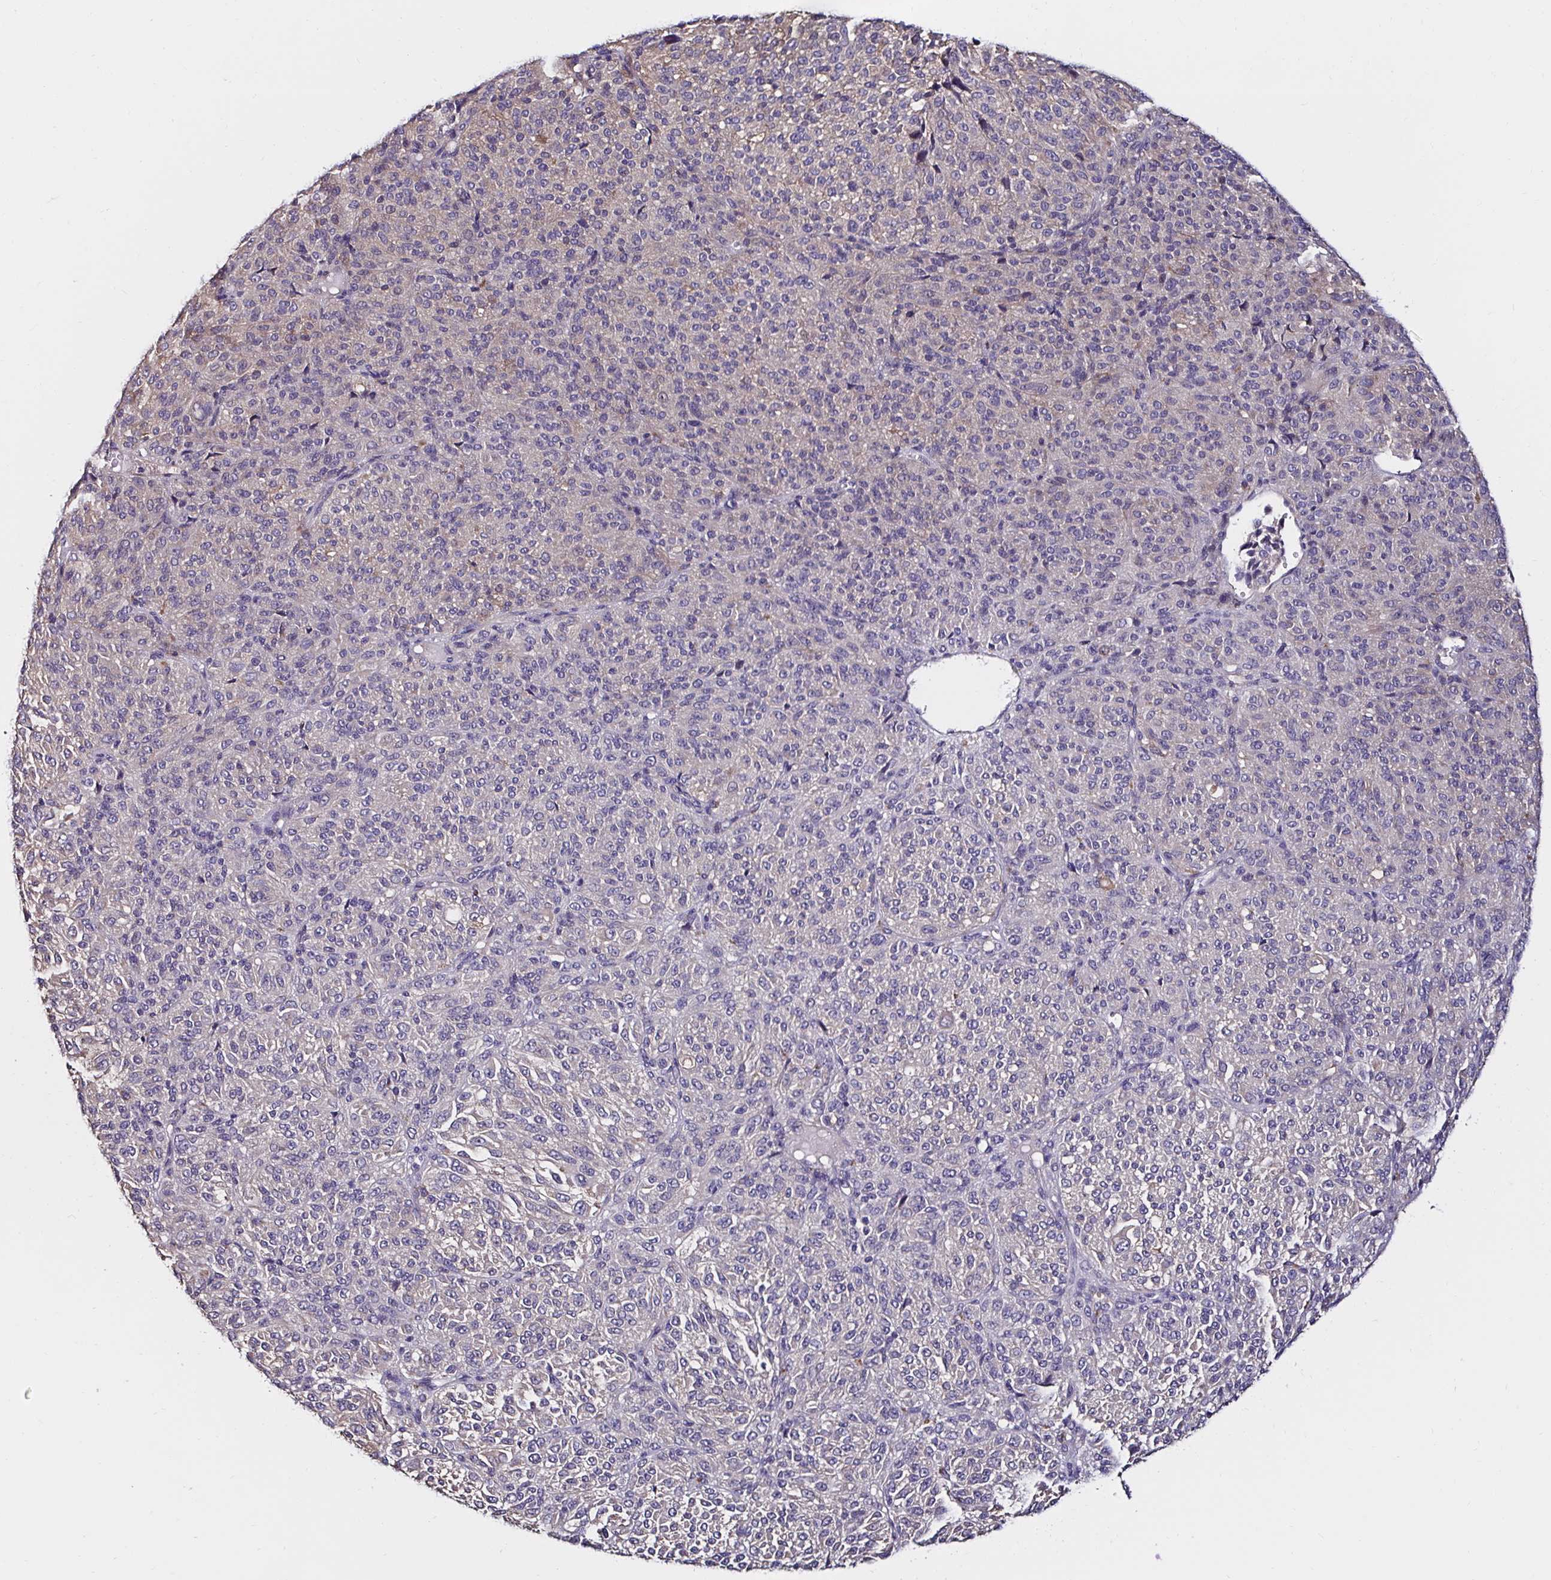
{"staining": {"intensity": "negative", "quantity": "none", "location": "none"}, "tissue": "melanoma", "cell_type": "Tumor cells", "image_type": "cancer", "snomed": [{"axis": "morphology", "description": "Malignant melanoma, Metastatic site"}, {"axis": "topography", "description": "Brain"}], "caption": "High power microscopy micrograph of an immunohistochemistry (IHC) micrograph of melanoma, revealing no significant positivity in tumor cells.", "gene": "RSRP1", "patient": {"sex": "female", "age": 56}}